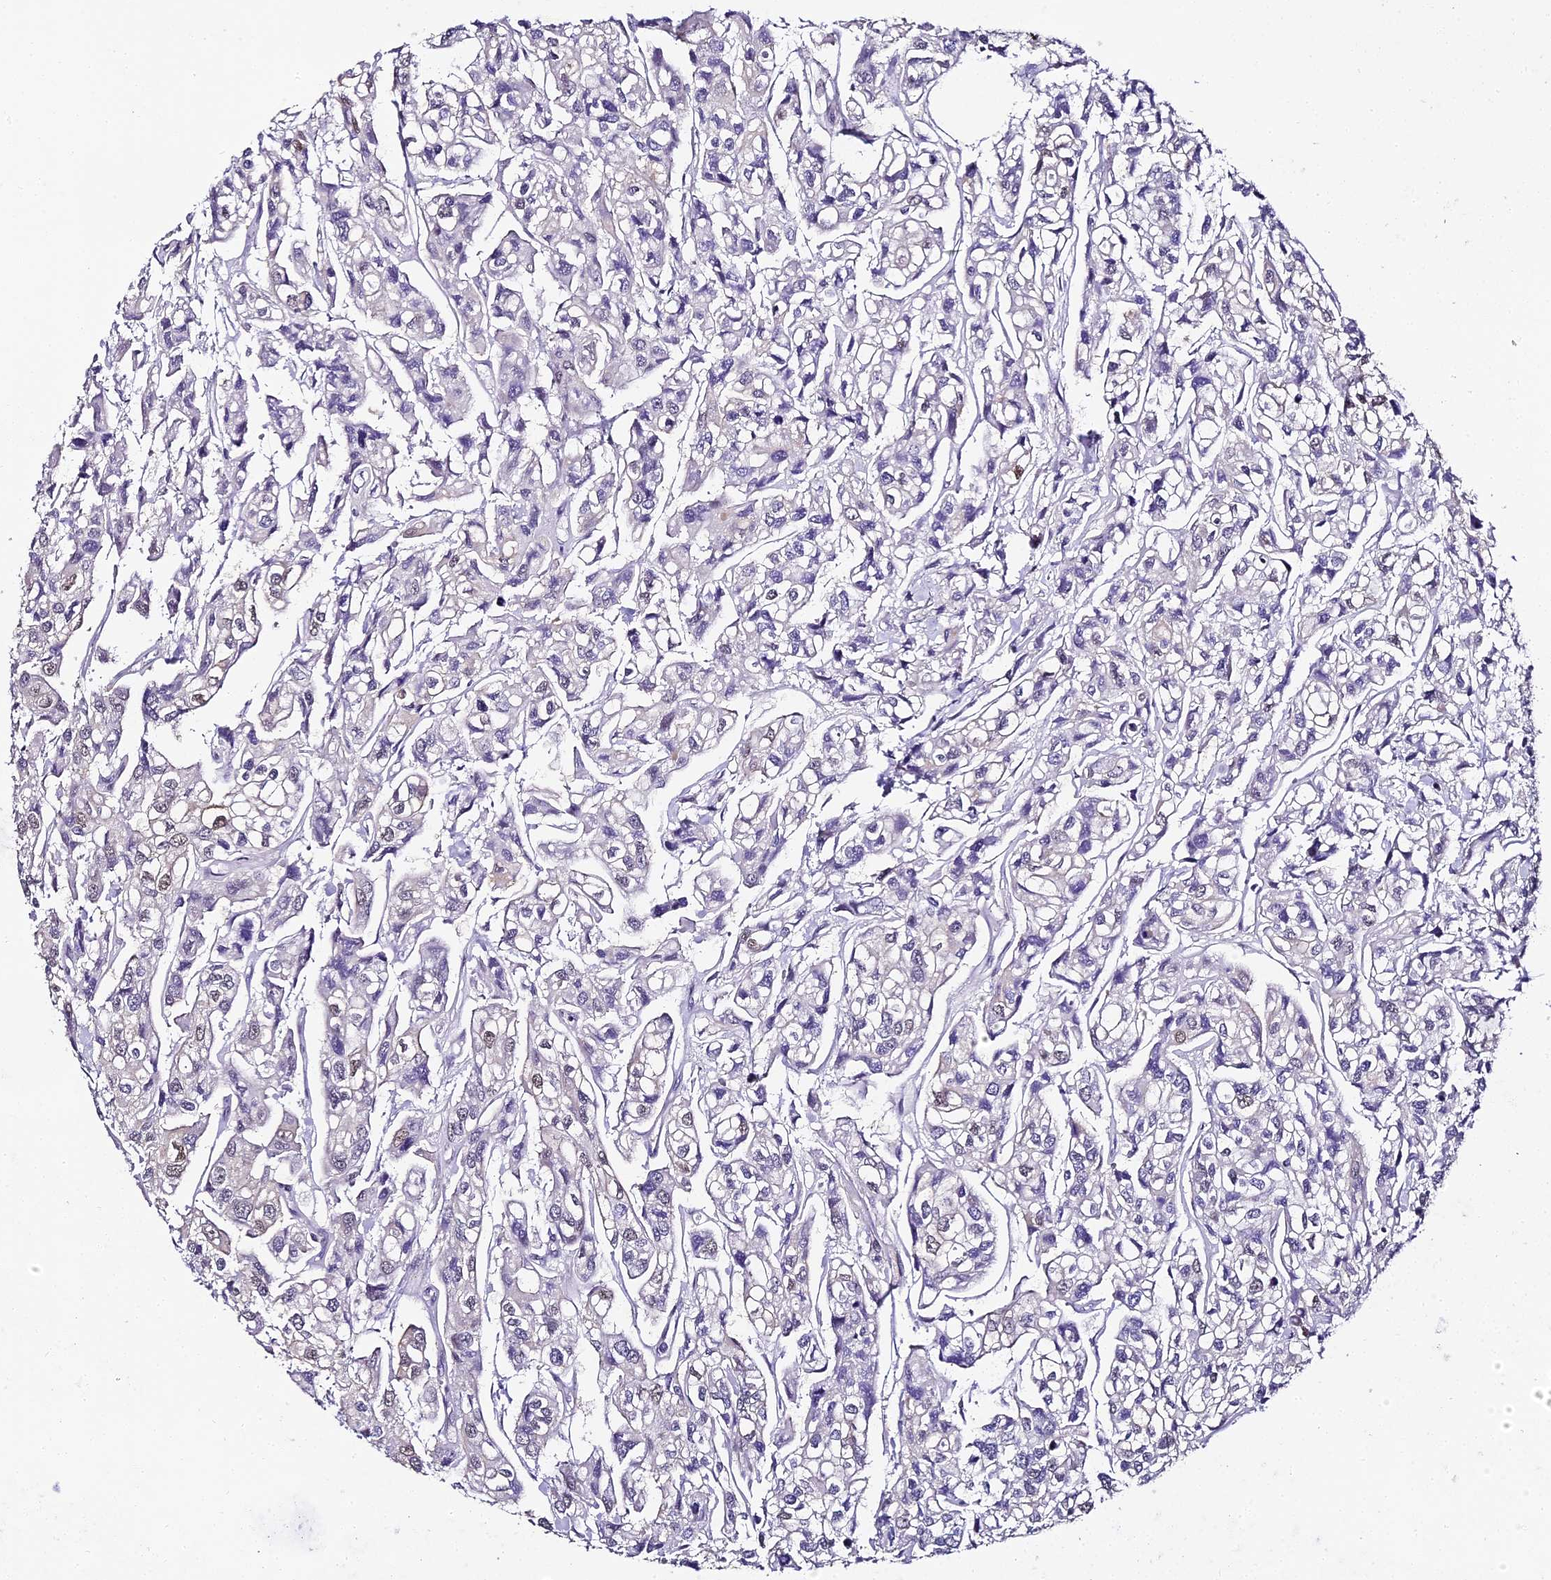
{"staining": {"intensity": "weak", "quantity": "<25%", "location": "nuclear"}, "tissue": "urothelial cancer", "cell_type": "Tumor cells", "image_type": "cancer", "snomed": [{"axis": "morphology", "description": "Urothelial carcinoma, High grade"}, {"axis": "topography", "description": "Urinary bladder"}], "caption": "Tumor cells show no significant protein positivity in urothelial carcinoma (high-grade).", "gene": "ABHD14A-ACY1", "patient": {"sex": "male", "age": 67}}